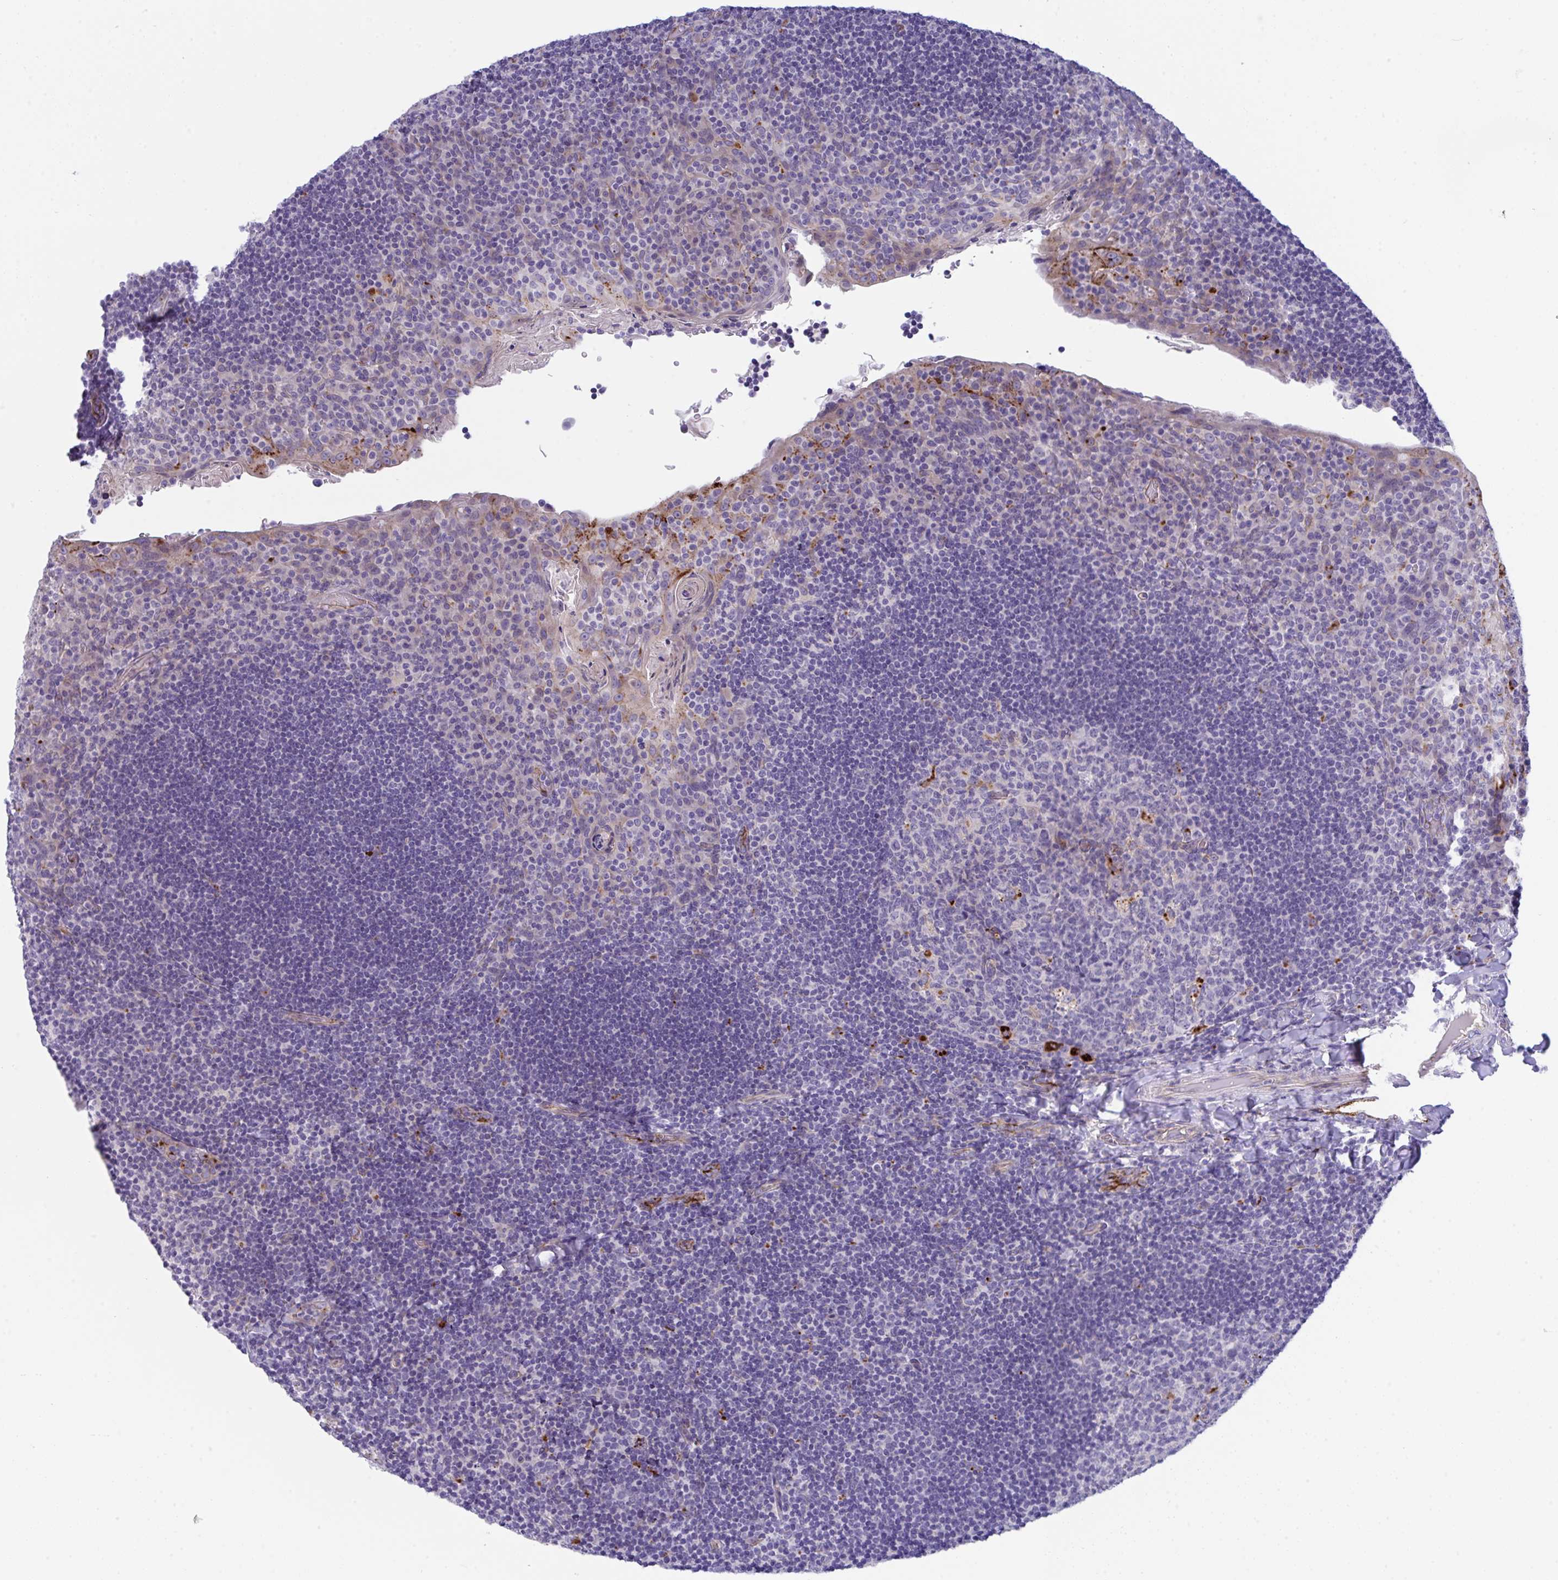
{"staining": {"intensity": "strong", "quantity": "<25%", "location": "cytoplasmic/membranous"}, "tissue": "tonsil", "cell_type": "Germinal center cells", "image_type": "normal", "snomed": [{"axis": "morphology", "description": "Normal tissue, NOS"}, {"axis": "topography", "description": "Tonsil"}], "caption": "IHC of normal tonsil reveals medium levels of strong cytoplasmic/membranous positivity in about <25% of germinal center cells.", "gene": "TOR1AIP2", "patient": {"sex": "male", "age": 17}}